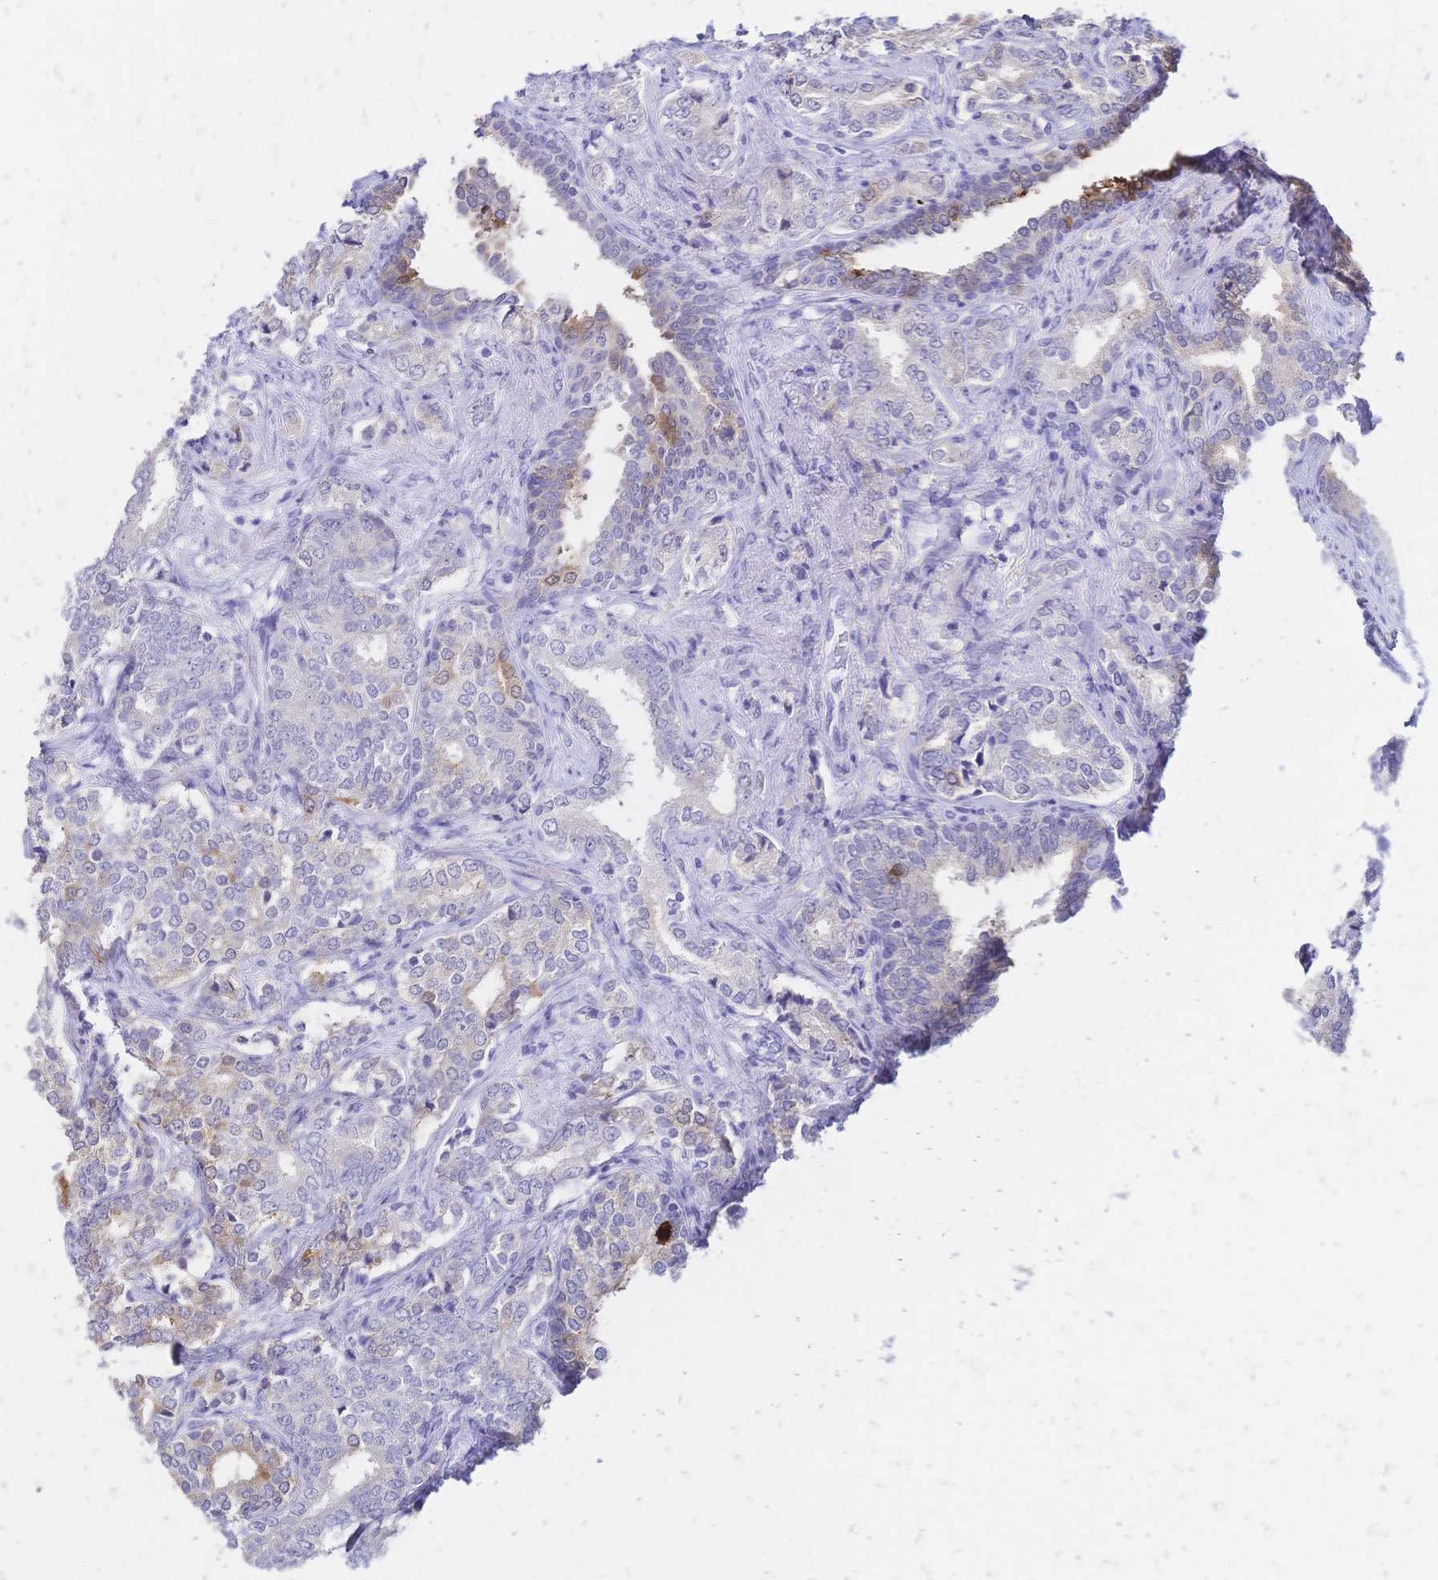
{"staining": {"intensity": "weak", "quantity": "<25%", "location": "cytoplasmic/membranous"}, "tissue": "prostate cancer", "cell_type": "Tumor cells", "image_type": "cancer", "snomed": [{"axis": "morphology", "description": "Adenocarcinoma, High grade"}, {"axis": "topography", "description": "Prostate"}], "caption": "An image of human adenocarcinoma (high-grade) (prostate) is negative for staining in tumor cells. (DAB immunohistochemistry, high magnification).", "gene": "GRB7", "patient": {"sex": "male", "age": 72}}